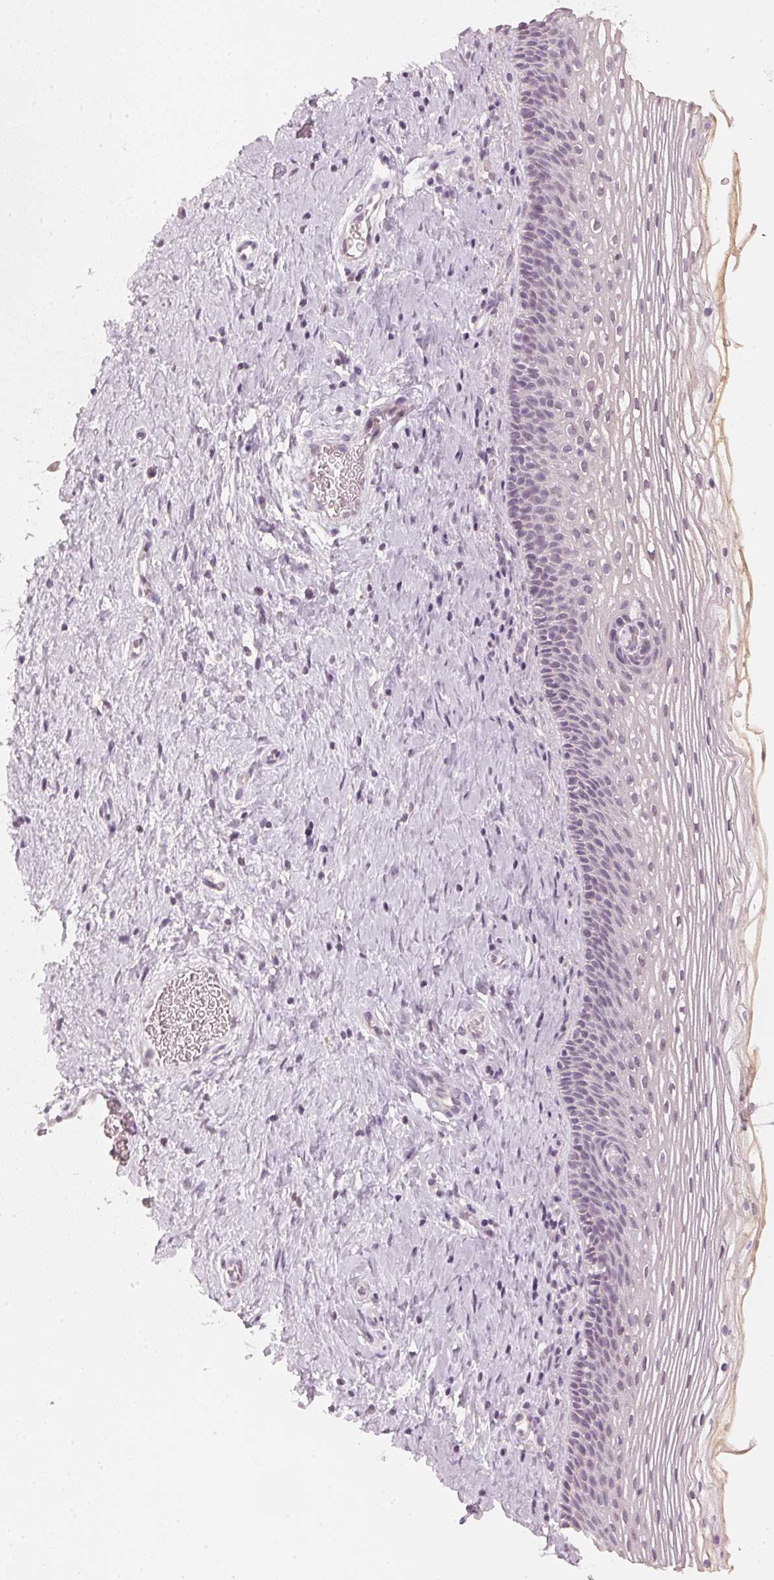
{"staining": {"intensity": "negative", "quantity": "none", "location": "none"}, "tissue": "cervix", "cell_type": "Glandular cells", "image_type": "normal", "snomed": [{"axis": "morphology", "description": "Normal tissue, NOS"}, {"axis": "topography", "description": "Cervix"}], "caption": "Protein analysis of unremarkable cervix exhibits no significant positivity in glandular cells.", "gene": "CFAP276", "patient": {"sex": "female", "age": 34}}